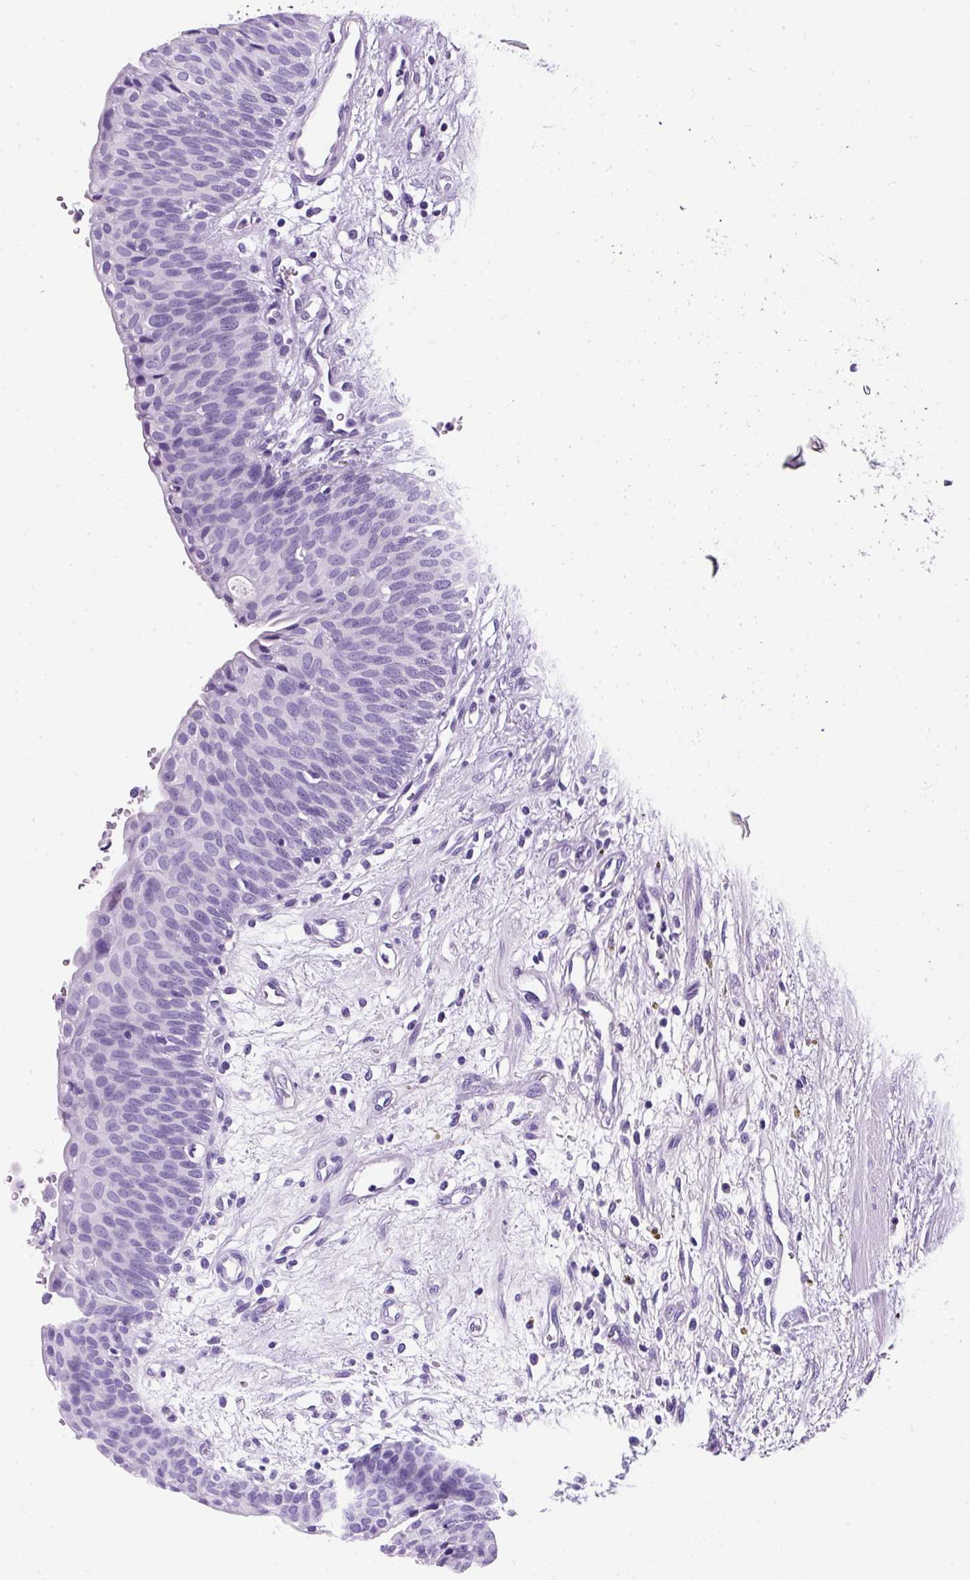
{"staining": {"intensity": "negative", "quantity": "none", "location": "none"}, "tissue": "urinary bladder", "cell_type": "Urothelial cells", "image_type": "normal", "snomed": [{"axis": "morphology", "description": "Normal tissue, NOS"}, {"axis": "topography", "description": "Urinary bladder"}], "caption": "DAB (3,3'-diaminobenzidine) immunohistochemical staining of benign urinary bladder reveals no significant staining in urothelial cells.", "gene": "PVALB", "patient": {"sex": "male", "age": 55}}